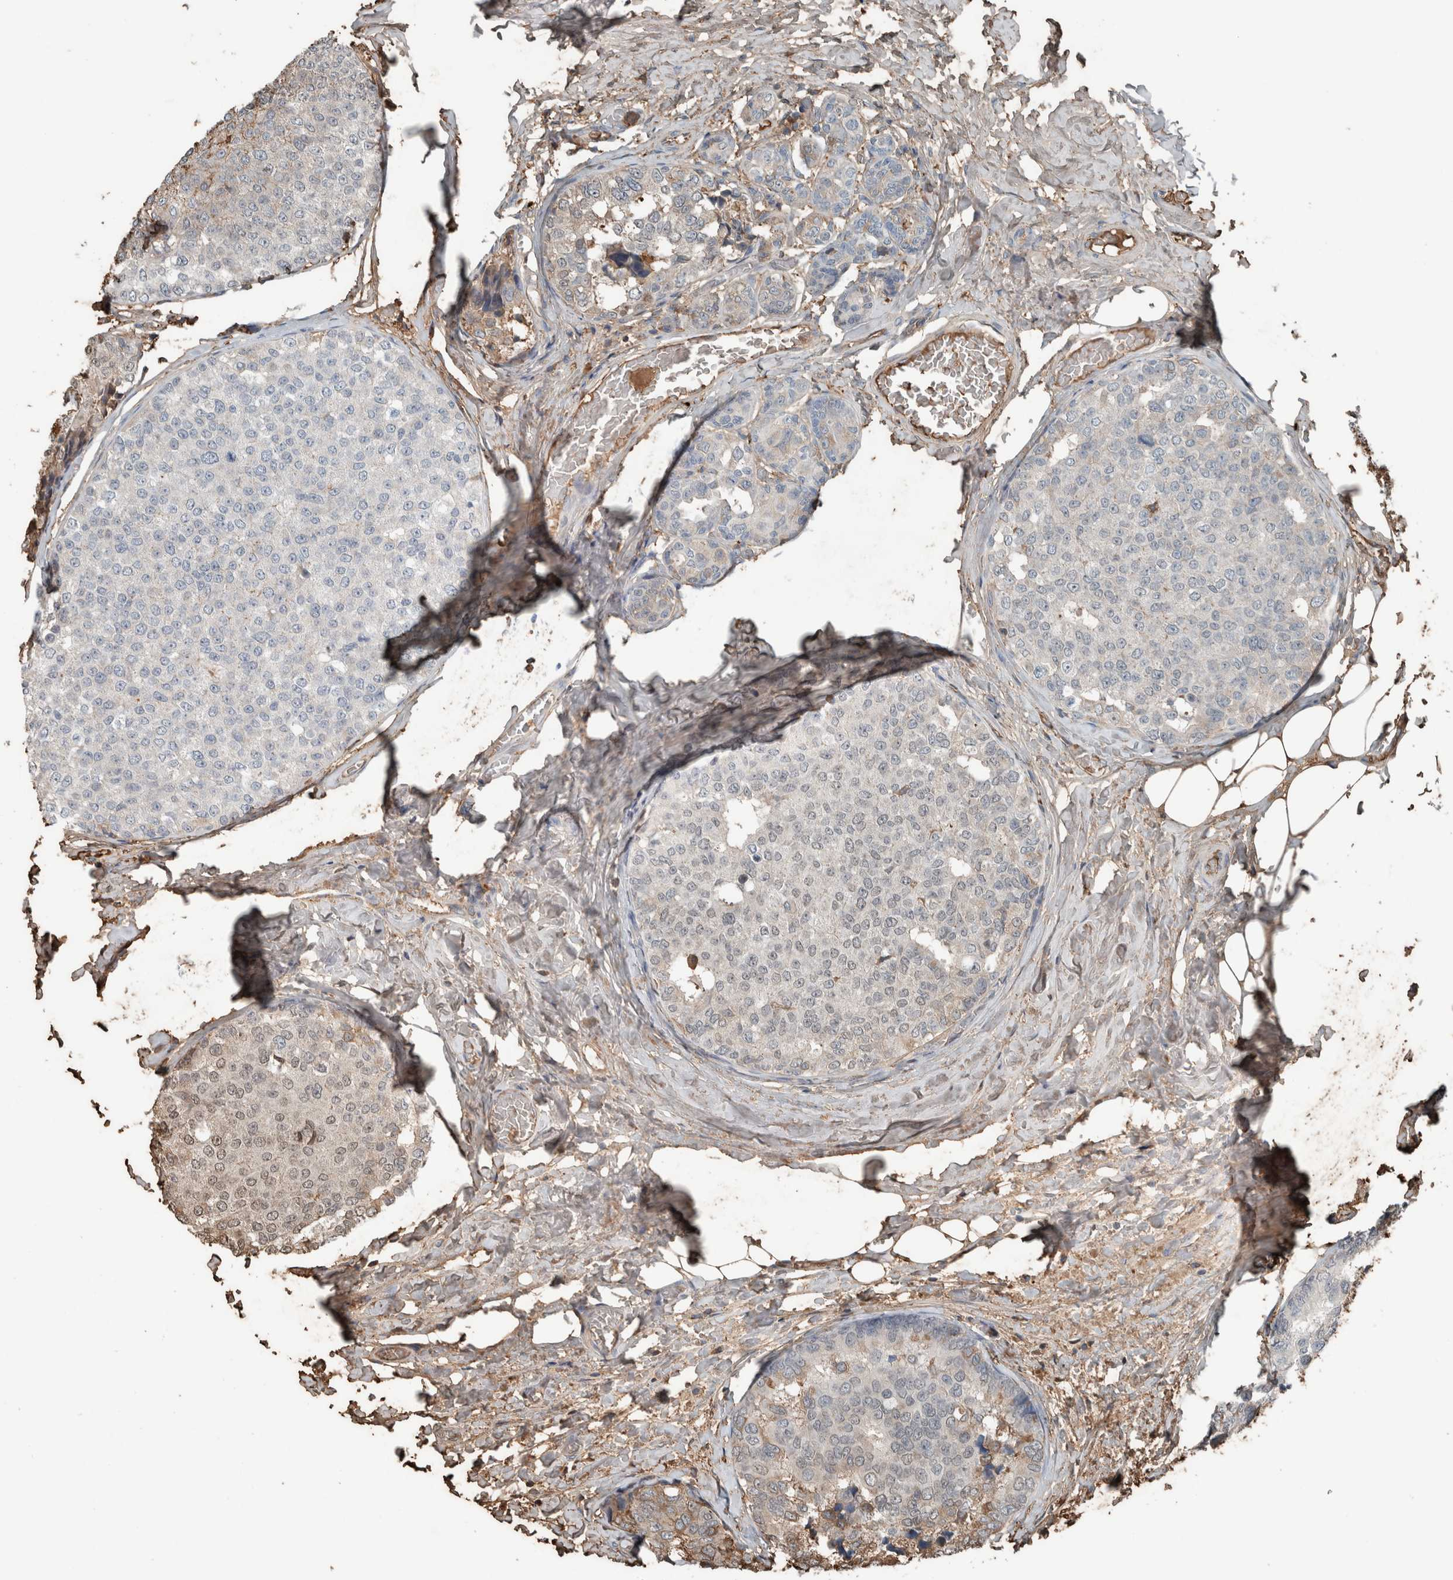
{"staining": {"intensity": "weak", "quantity": "25%-75%", "location": "cytoplasmic/membranous,nuclear"}, "tissue": "breast cancer", "cell_type": "Tumor cells", "image_type": "cancer", "snomed": [{"axis": "morphology", "description": "Normal tissue, NOS"}, {"axis": "morphology", "description": "Duct carcinoma"}, {"axis": "topography", "description": "Breast"}], "caption": "Protein analysis of breast invasive ductal carcinoma tissue reveals weak cytoplasmic/membranous and nuclear staining in about 25%-75% of tumor cells.", "gene": "USP34", "patient": {"sex": "female", "age": 43}}